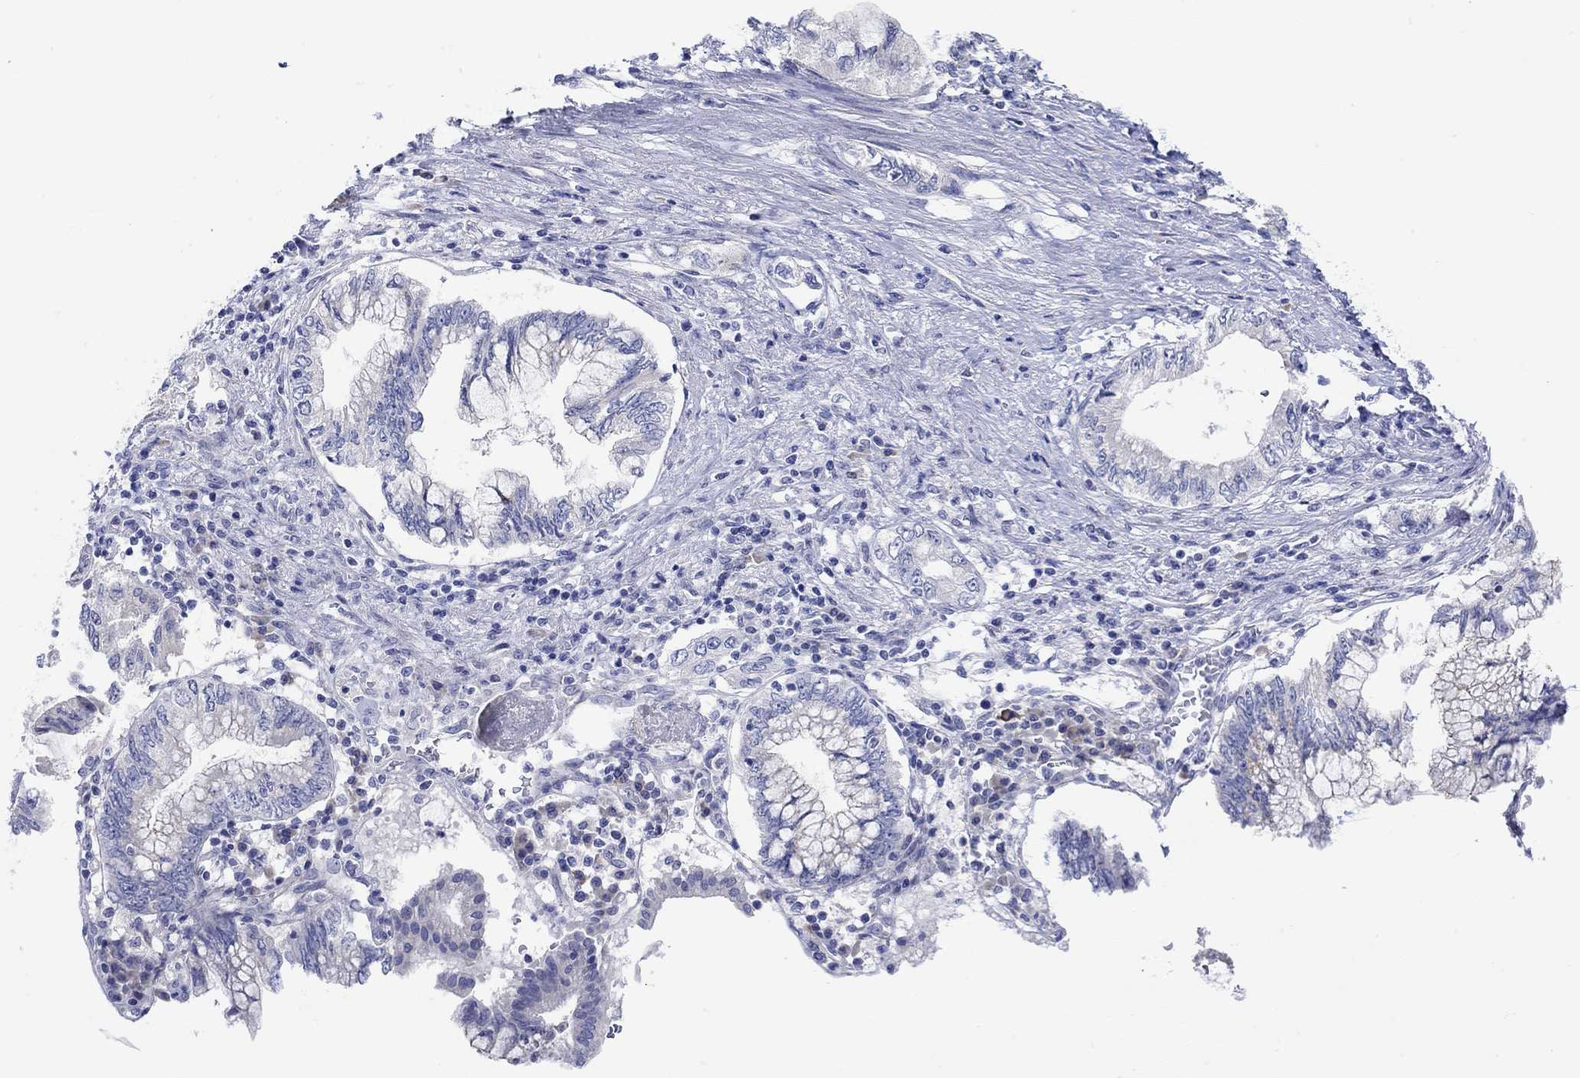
{"staining": {"intensity": "negative", "quantity": "none", "location": "none"}, "tissue": "pancreatic cancer", "cell_type": "Tumor cells", "image_type": "cancer", "snomed": [{"axis": "morphology", "description": "Adenocarcinoma, NOS"}, {"axis": "topography", "description": "Pancreas"}], "caption": "Pancreatic adenocarcinoma stained for a protein using IHC exhibits no expression tumor cells.", "gene": "KRT222", "patient": {"sex": "female", "age": 73}}